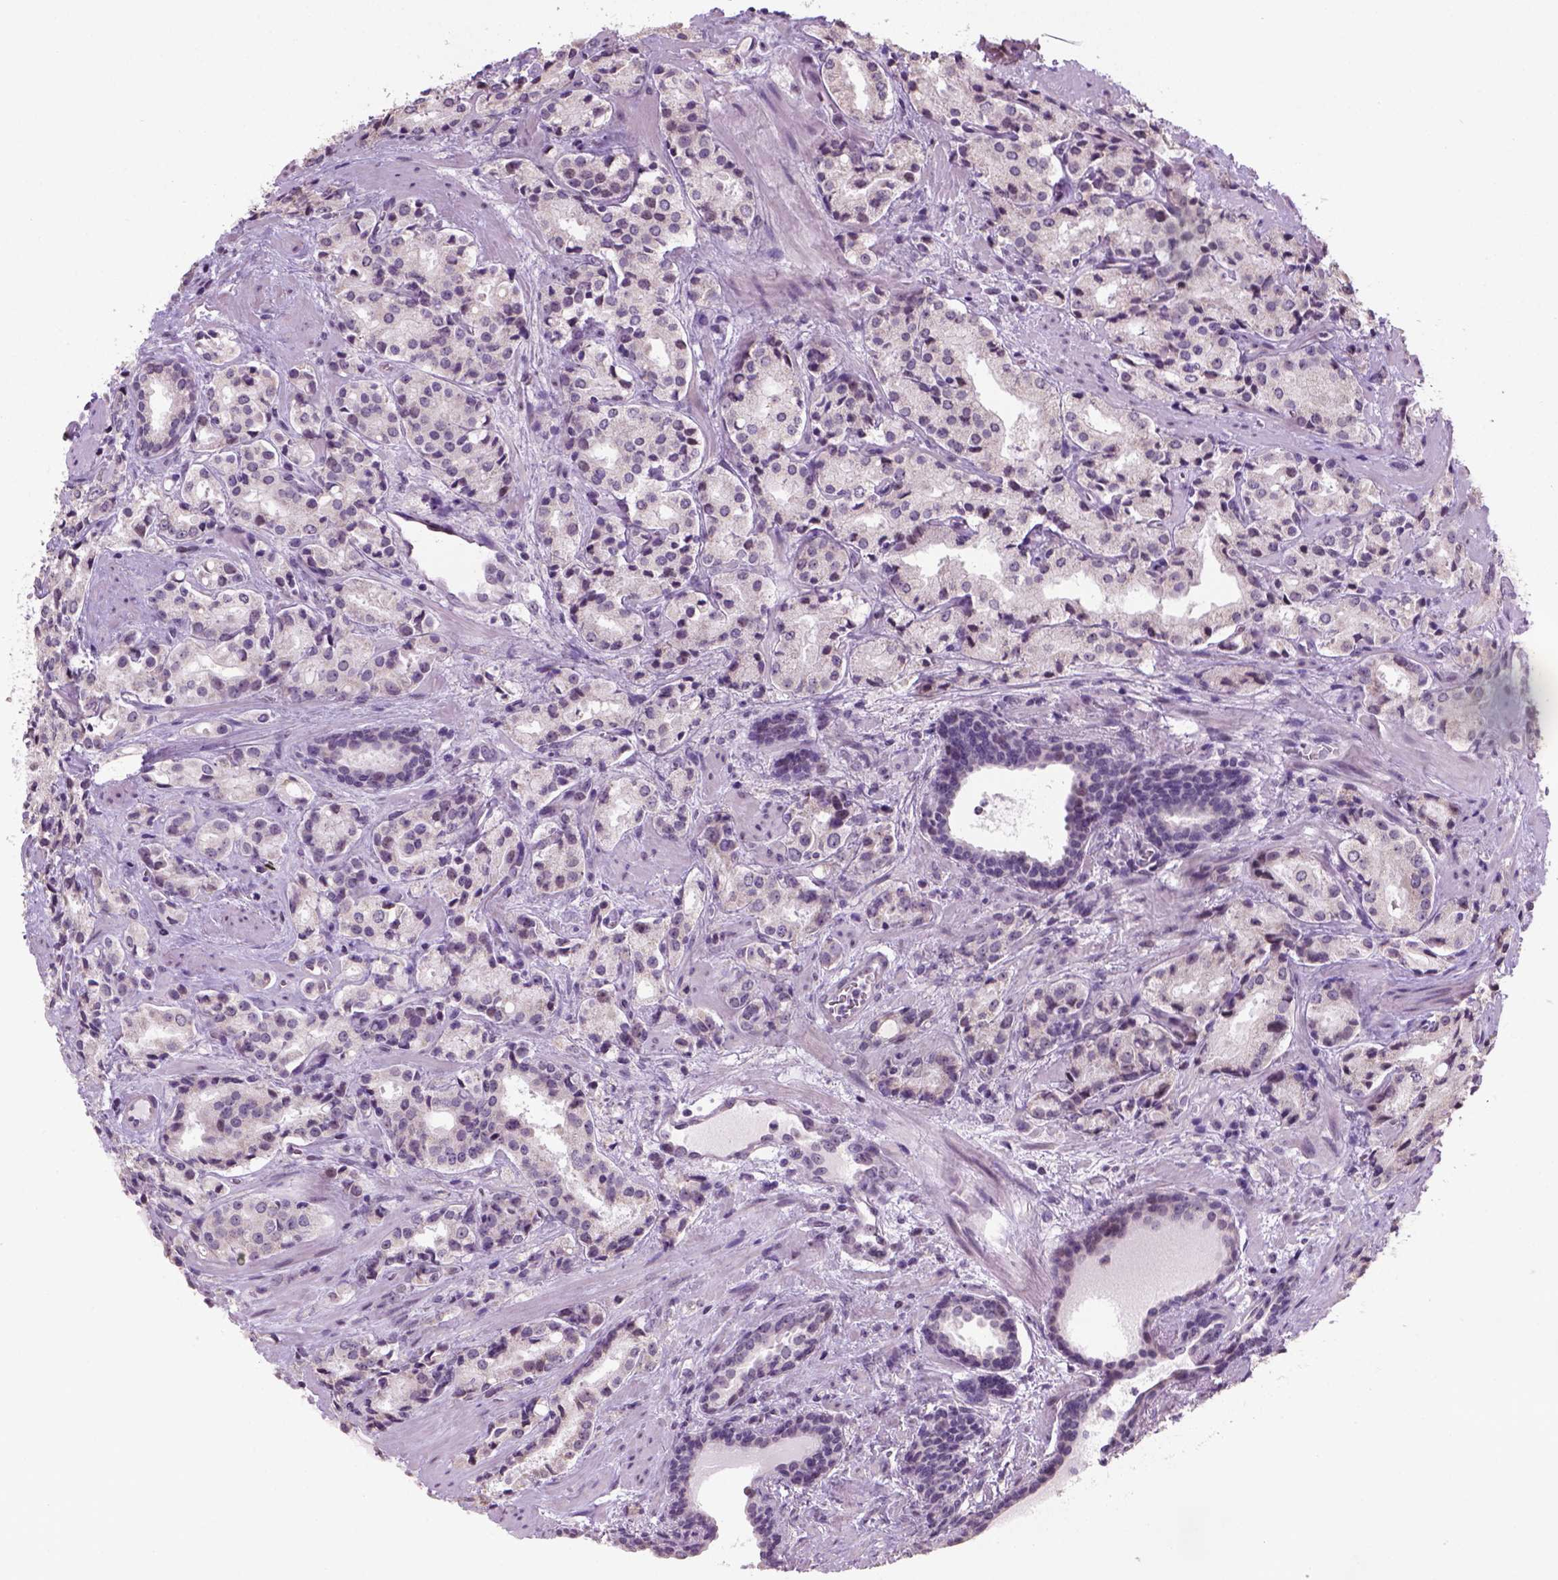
{"staining": {"intensity": "negative", "quantity": "none", "location": "none"}, "tissue": "prostate cancer", "cell_type": "Tumor cells", "image_type": "cancer", "snomed": [{"axis": "morphology", "description": "Adenocarcinoma, Low grade"}, {"axis": "topography", "description": "Prostate"}], "caption": "Immunohistochemistry (IHC) of human prostate cancer displays no staining in tumor cells.", "gene": "DDX50", "patient": {"sex": "male", "age": 56}}